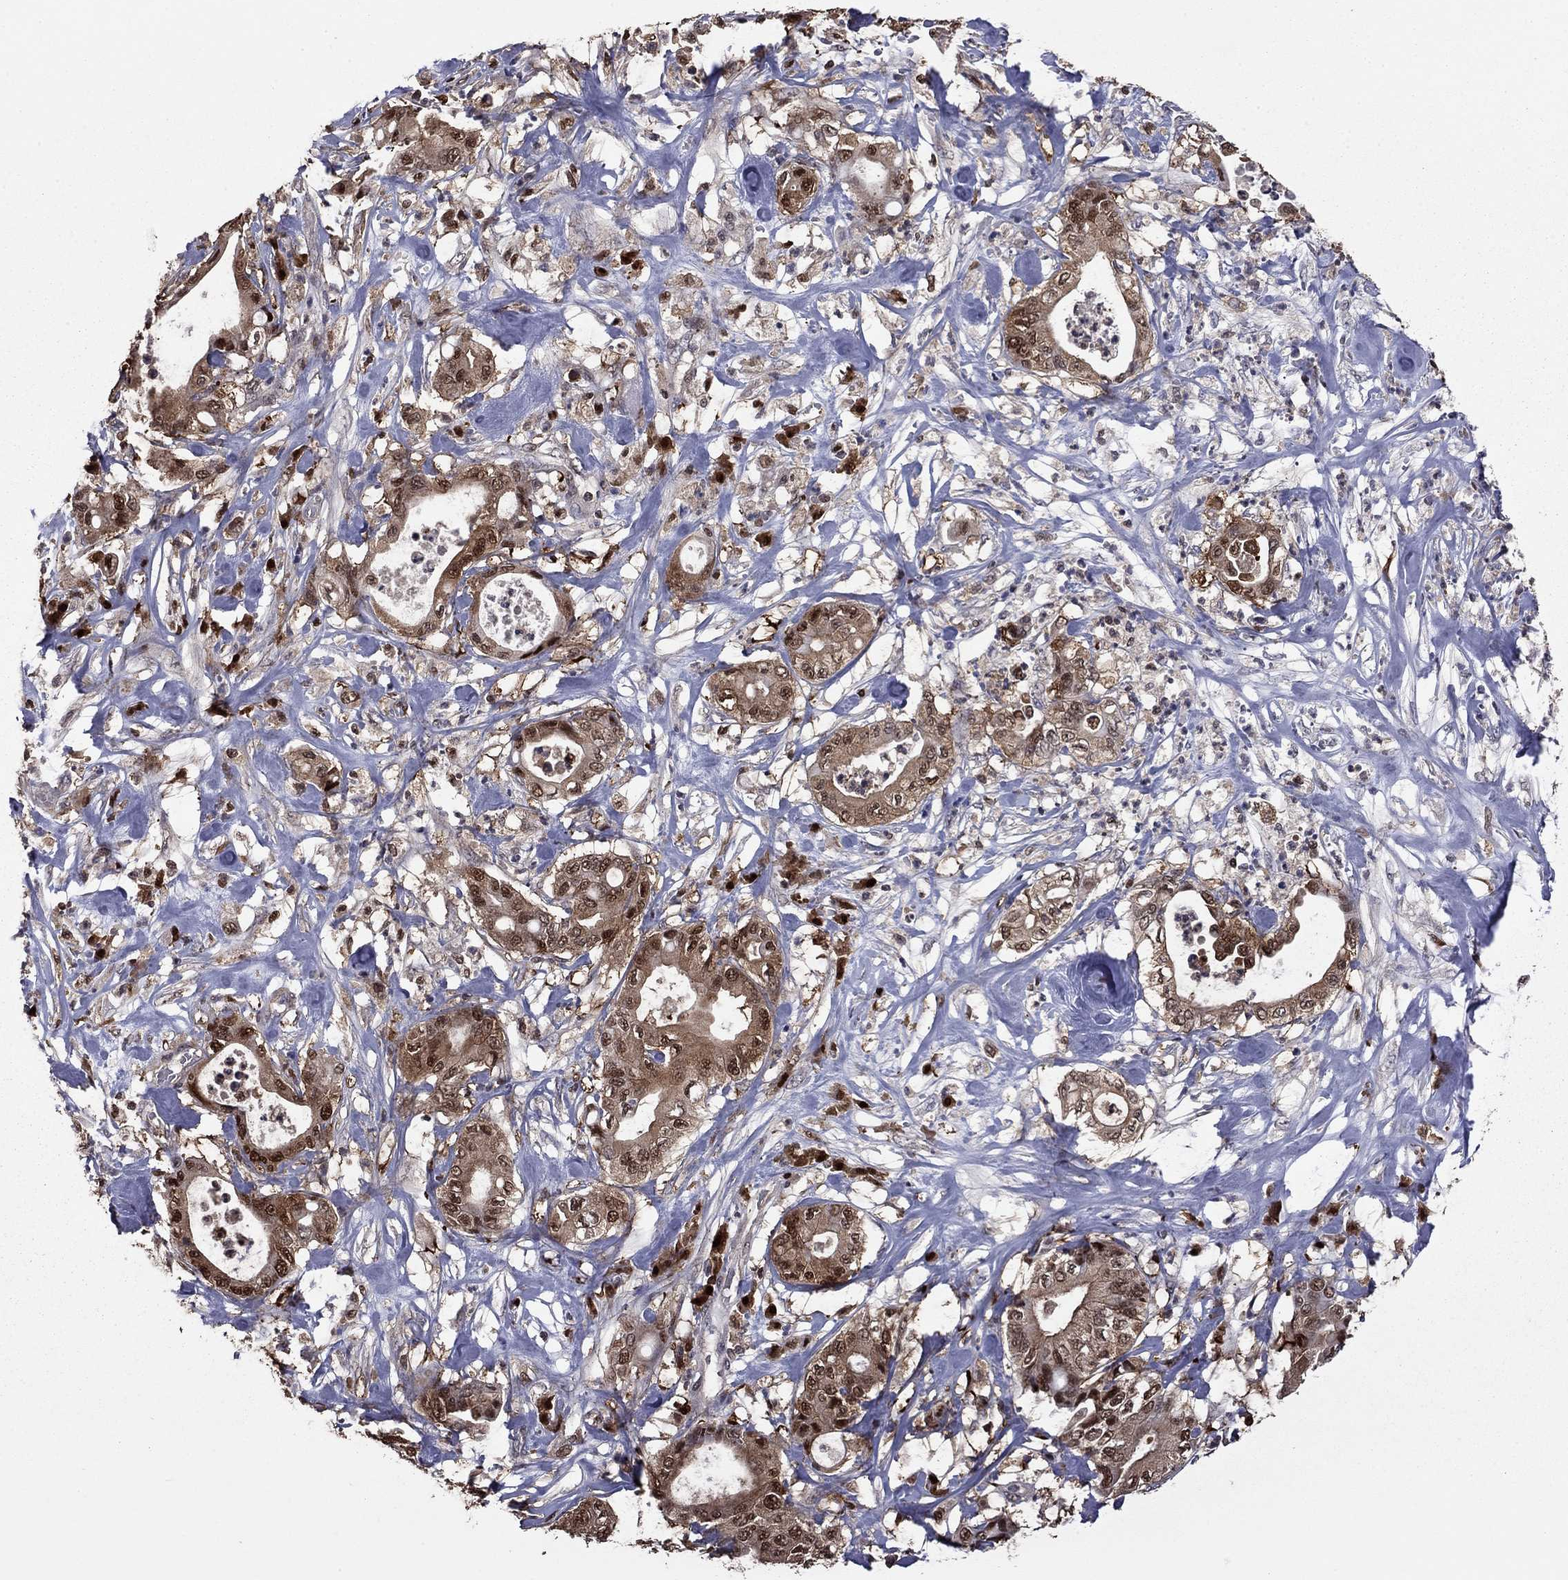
{"staining": {"intensity": "strong", "quantity": "25%-75%", "location": "cytoplasmic/membranous,nuclear"}, "tissue": "pancreatic cancer", "cell_type": "Tumor cells", "image_type": "cancer", "snomed": [{"axis": "morphology", "description": "Adenocarcinoma, NOS"}, {"axis": "topography", "description": "Pancreas"}], "caption": "A high amount of strong cytoplasmic/membranous and nuclear staining is appreciated in approximately 25%-75% of tumor cells in pancreatic adenocarcinoma tissue. The protein of interest is shown in brown color, while the nuclei are stained blue.", "gene": "APPBP2", "patient": {"sex": "male", "age": 71}}